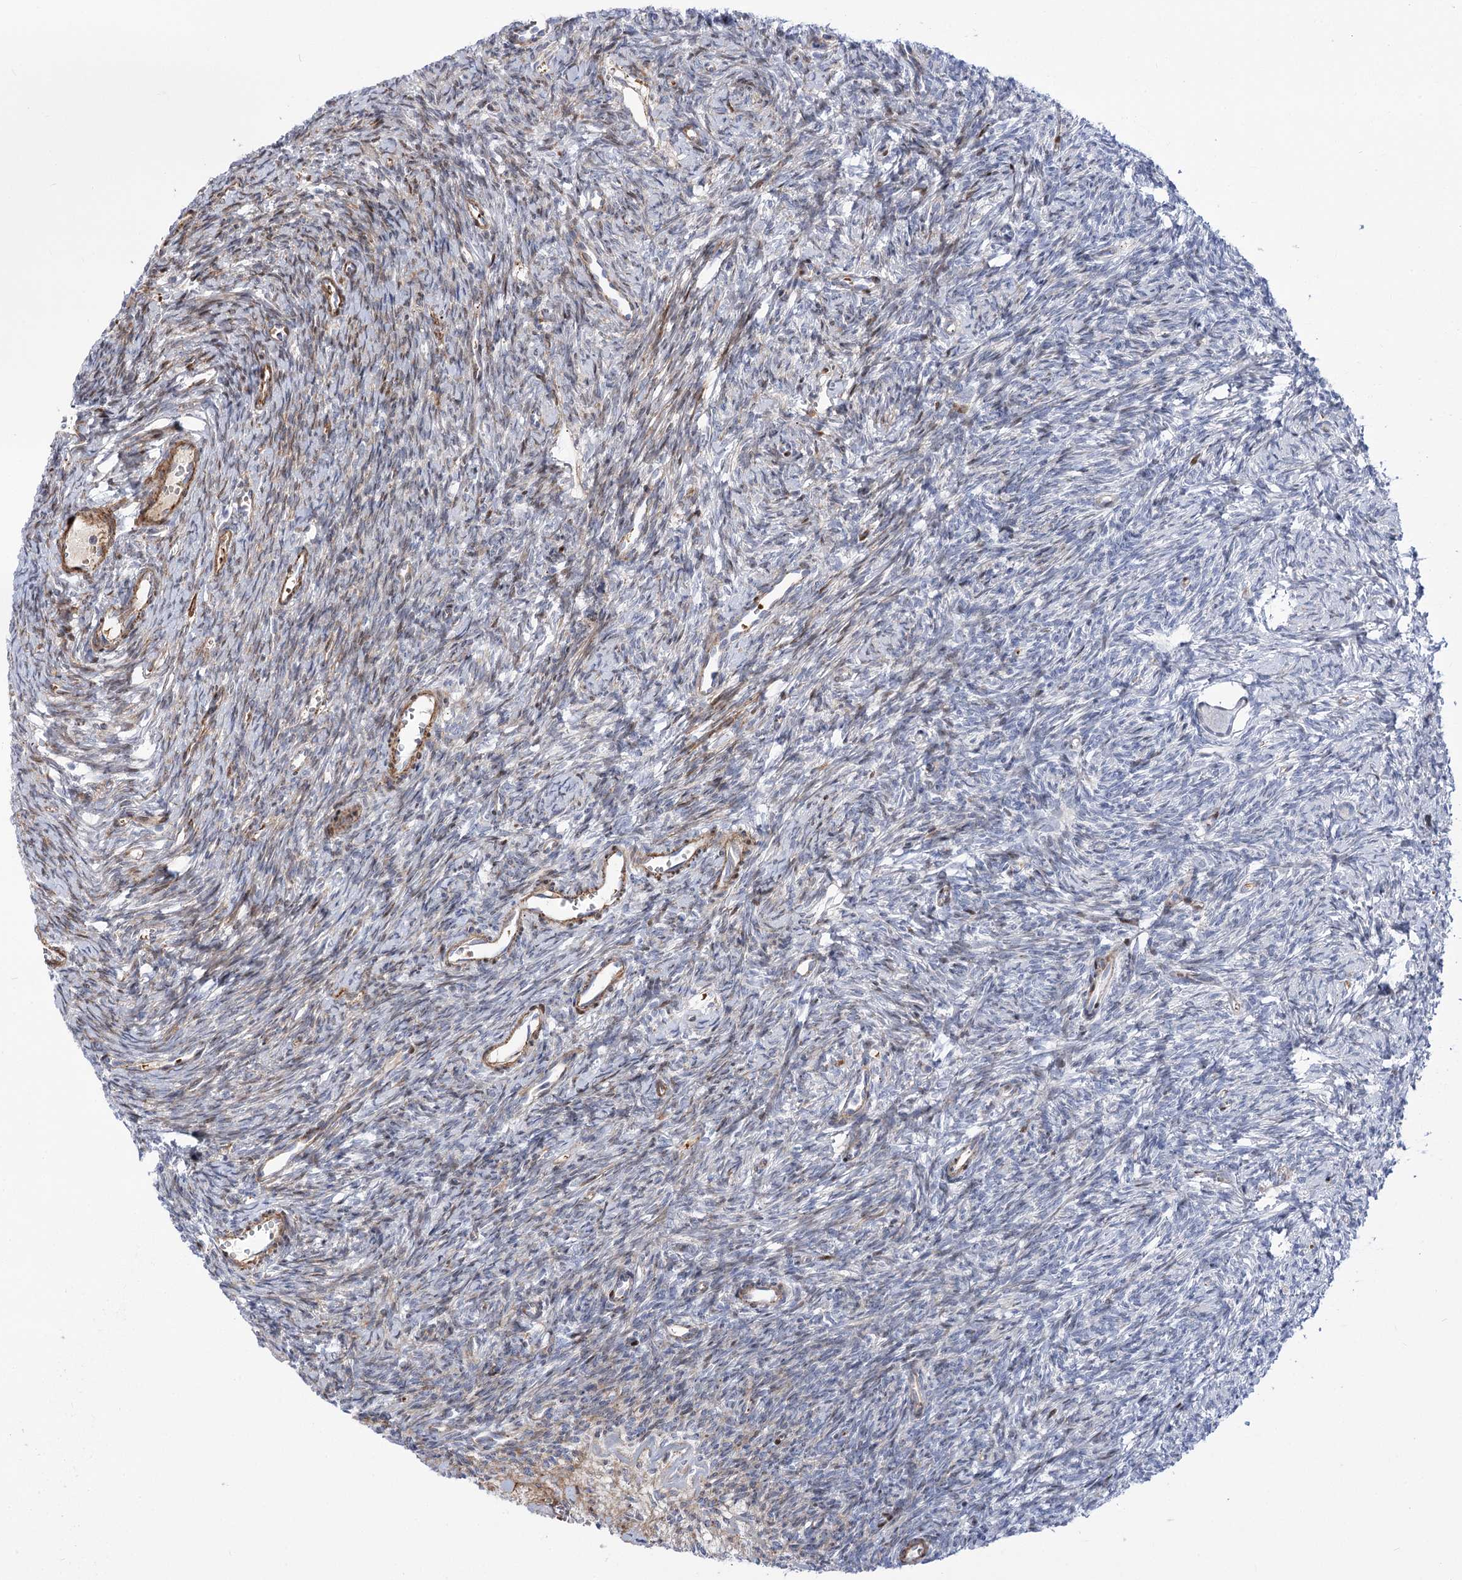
{"staining": {"intensity": "negative", "quantity": "none", "location": "none"}, "tissue": "ovary", "cell_type": "Follicle cells", "image_type": "normal", "snomed": [{"axis": "morphology", "description": "Normal tissue, NOS"}, {"axis": "topography", "description": "Ovary"}], "caption": "High power microscopy histopathology image of an immunohistochemistry photomicrograph of benign ovary, revealing no significant positivity in follicle cells.", "gene": "ANKRD23", "patient": {"sex": "female", "age": 39}}